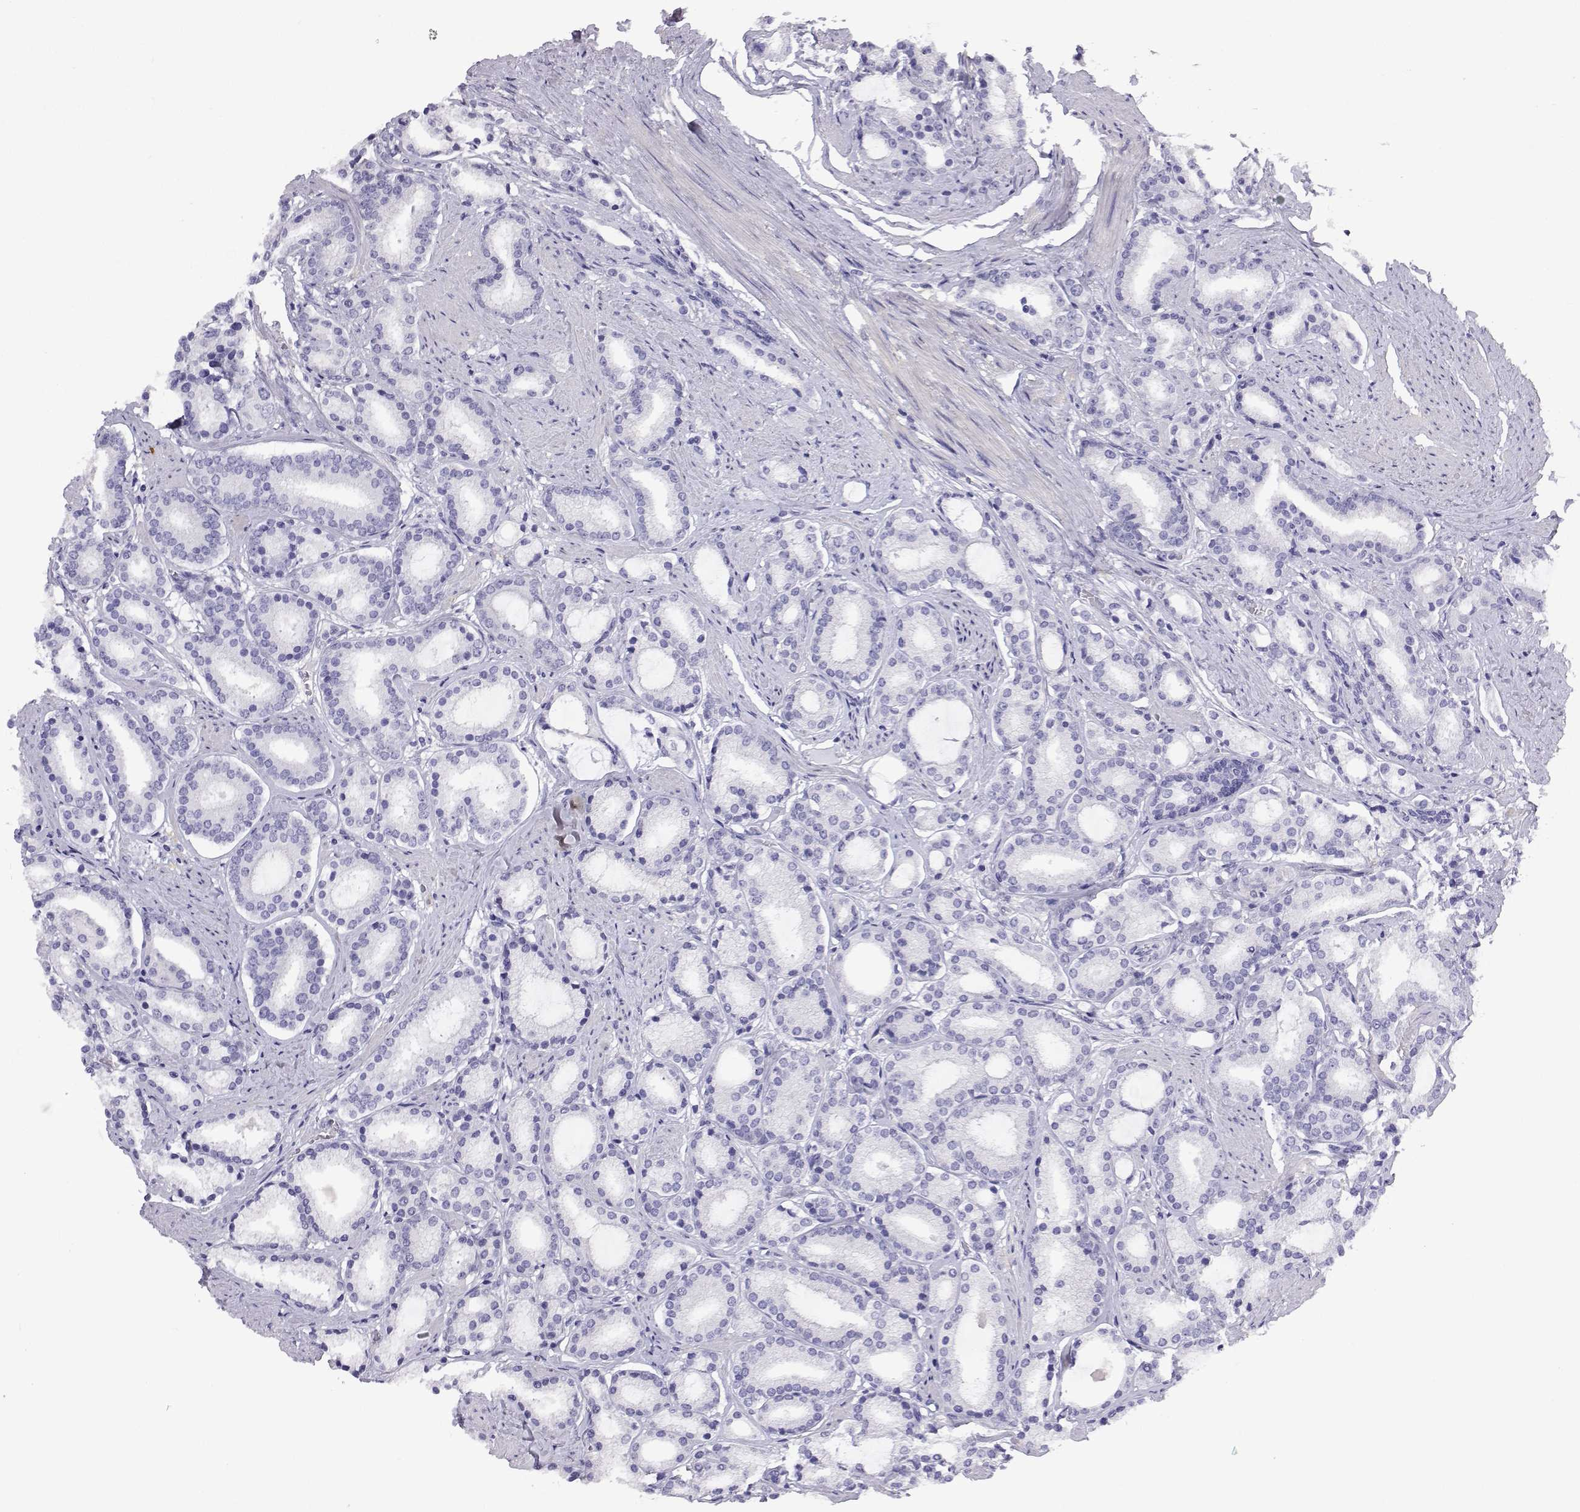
{"staining": {"intensity": "negative", "quantity": "none", "location": "none"}, "tissue": "prostate cancer", "cell_type": "Tumor cells", "image_type": "cancer", "snomed": [{"axis": "morphology", "description": "Adenocarcinoma, High grade"}, {"axis": "topography", "description": "Prostate"}], "caption": "Immunohistochemistry micrograph of prostate cancer stained for a protein (brown), which demonstrates no positivity in tumor cells.", "gene": "PLIN4", "patient": {"sex": "male", "age": 63}}